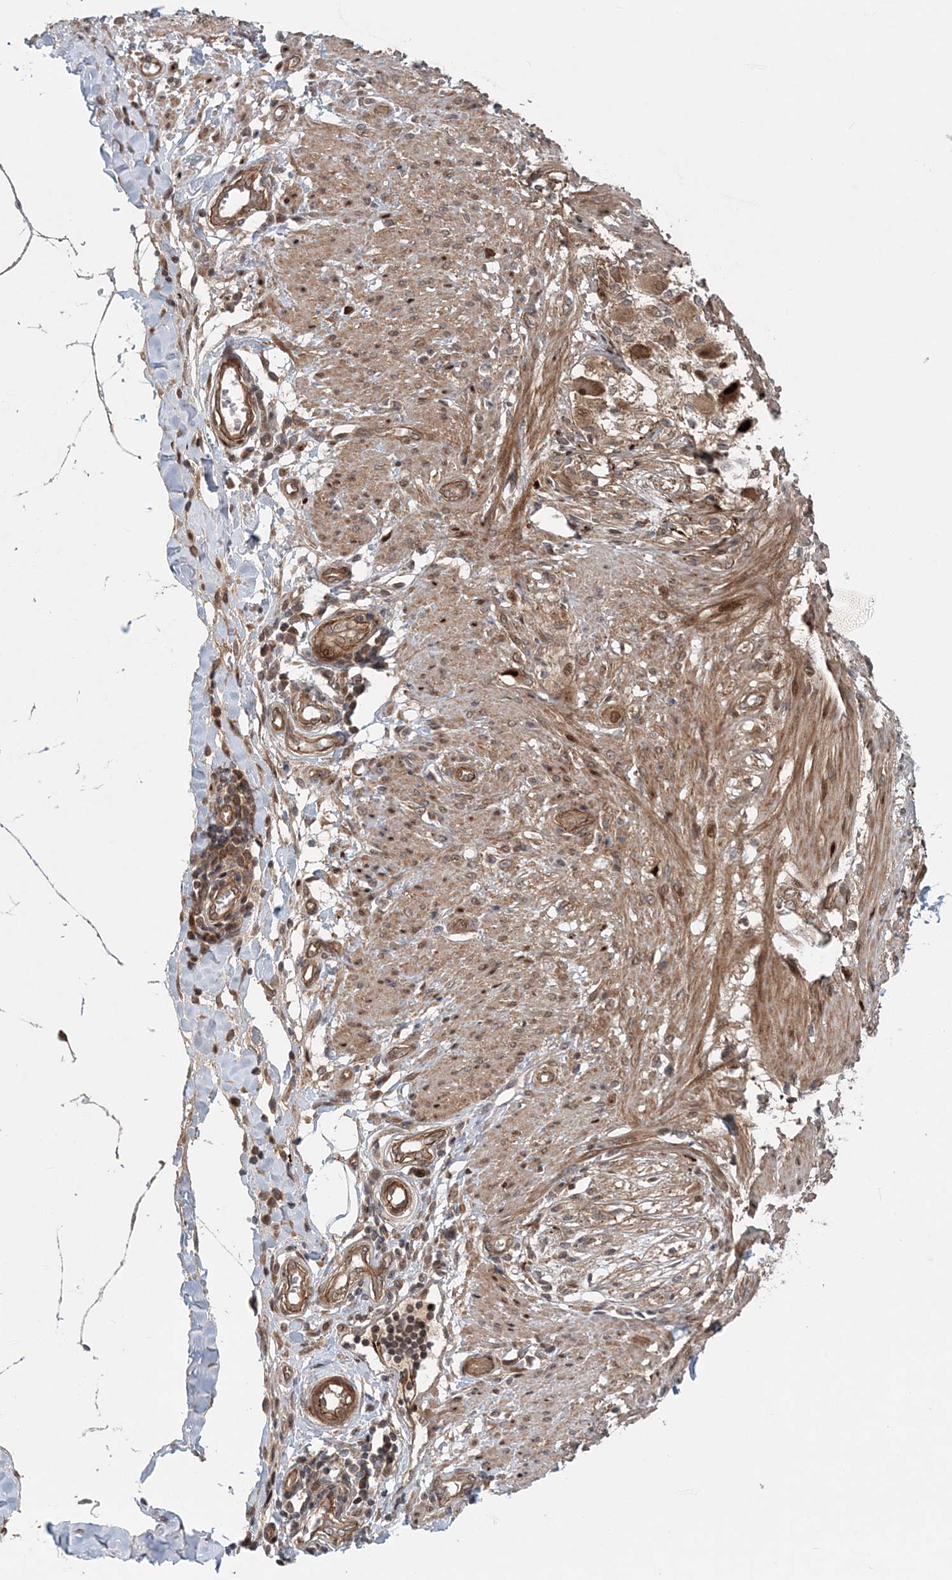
{"staining": {"intensity": "moderate", "quantity": ">75%", "location": "cytoplasmic/membranous"}, "tissue": "smooth muscle", "cell_type": "Smooth muscle cells", "image_type": "normal", "snomed": [{"axis": "morphology", "description": "Normal tissue, NOS"}, {"axis": "morphology", "description": "Adenocarcinoma, NOS"}, {"axis": "topography", "description": "Colon"}, {"axis": "topography", "description": "Peripheral nerve tissue"}], "caption": "High-power microscopy captured an IHC histopathology image of unremarkable smooth muscle, revealing moderate cytoplasmic/membranous staining in approximately >75% of smooth muscle cells. (brown staining indicates protein expression, while blue staining denotes nuclei).", "gene": "GEMIN5", "patient": {"sex": "male", "age": 14}}